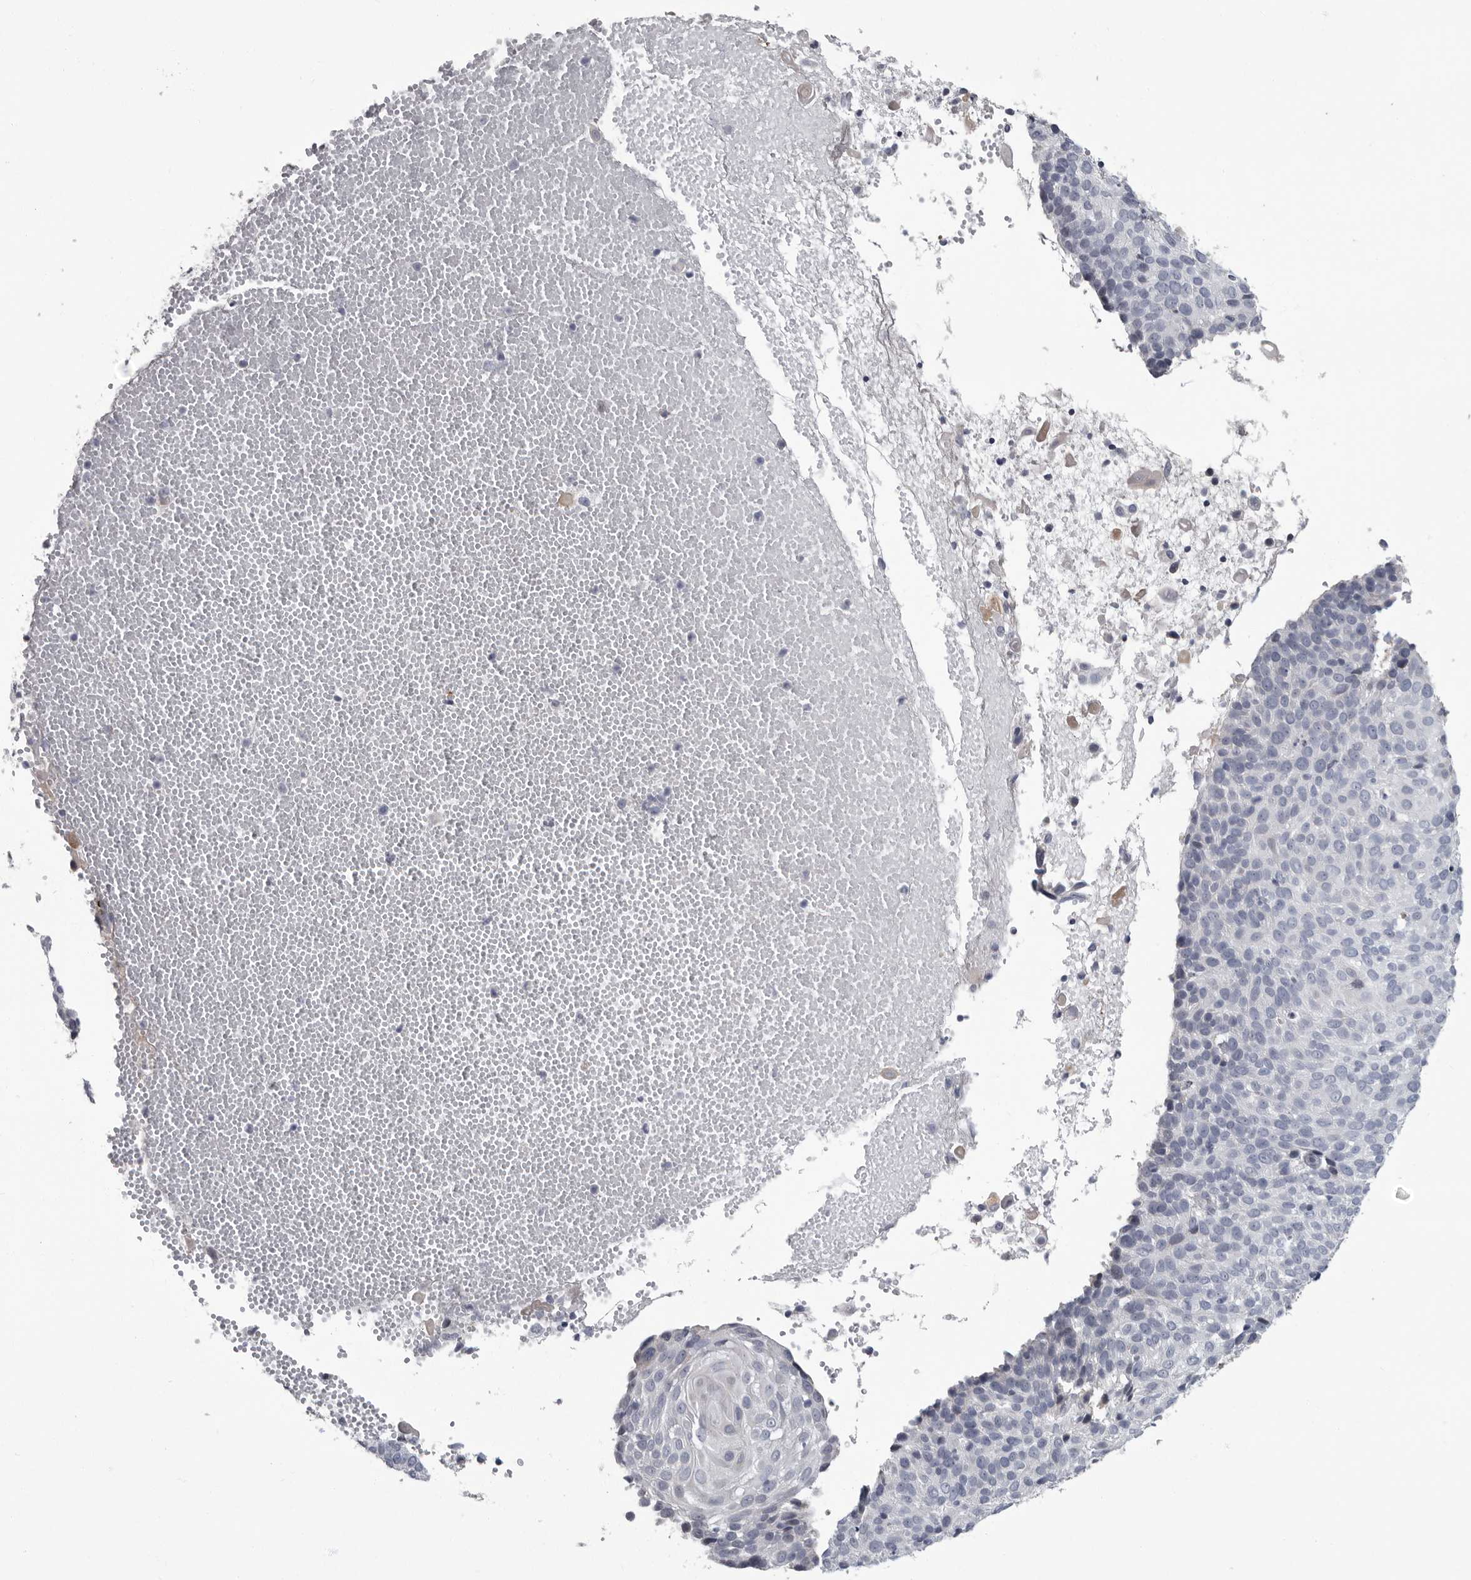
{"staining": {"intensity": "negative", "quantity": "none", "location": "none"}, "tissue": "cervical cancer", "cell_type": "Tumor cells", "image_type": "cancer", "snomed": [{"axis": "morphology", "description": "Squamous cell carcinoma, NOS"}, {"axis": "topography", "description": "Cervix"}], "caption": "An image of cervical cancer (squamous cell carcinoma) stained for a protein exhibits no brown staining in tumor cells. The staining is performed using DAB brown chromogen with nuclei counter-stained in using hematoxylin.", "gene": "SLC25A39", "patient": {"sex": "female", "age": 74}}